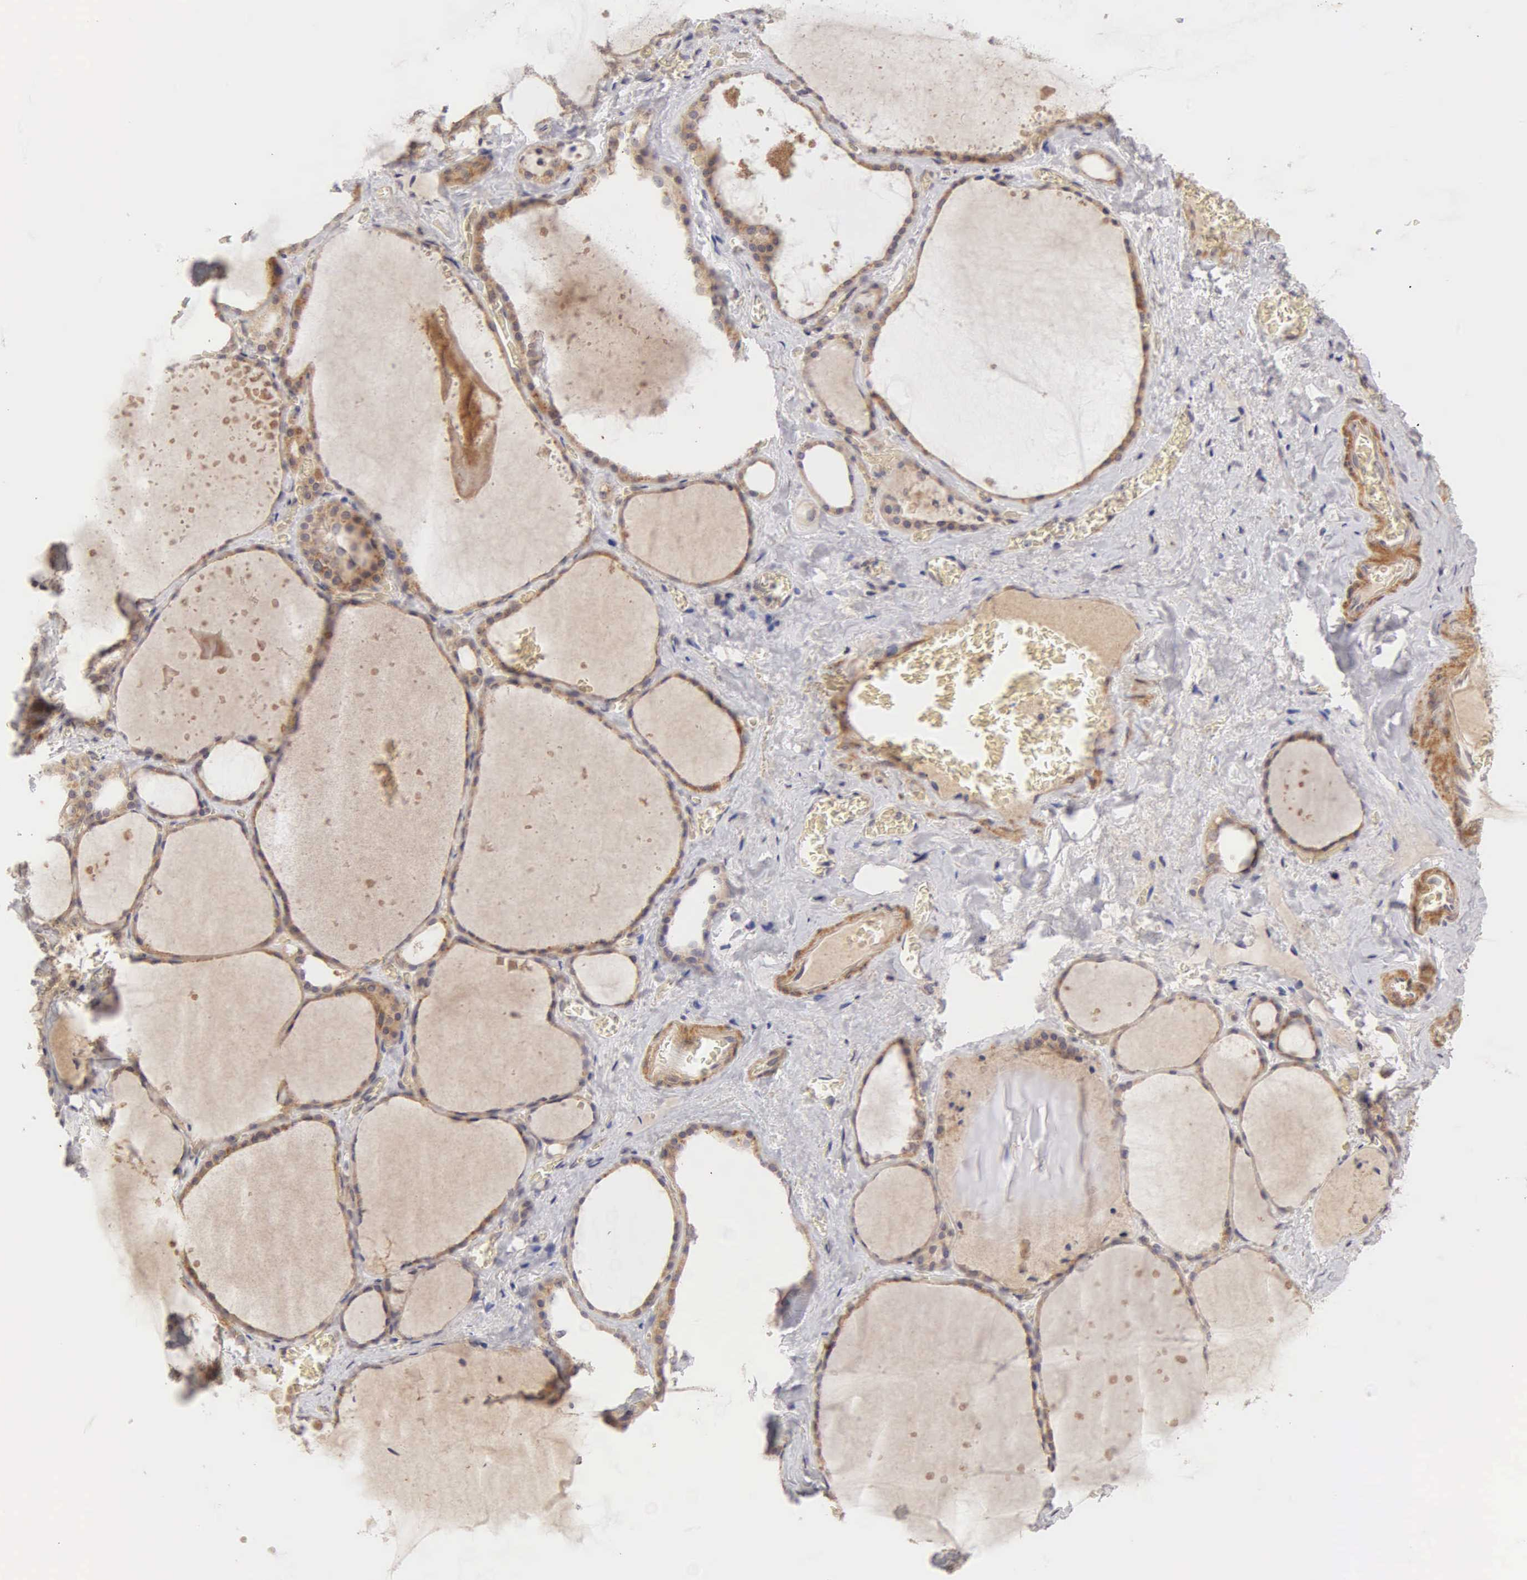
{"staining": {"intensity": "weak", "quantity": ">75%", "location": "cytoplasmic/membranous"}, "tissue": "thyroid gland", "cell_type": "Glandular cells", "image_type": "normal", "snomed": [{"axis": "morphology", "description": "Normal tissue, NOS"}, {"axis": "topography", "description": "Thyroid gland"}], "caption": "Immunohistochemistry micrograph of unremarkable thyroid gland stained for a protein (brown), which reveals low levels of weak cytoplasmic/membranous expression in about >75% of glandular cells.", "gene": "CD1A", "patient": {"sex": "male", "age": 76}}